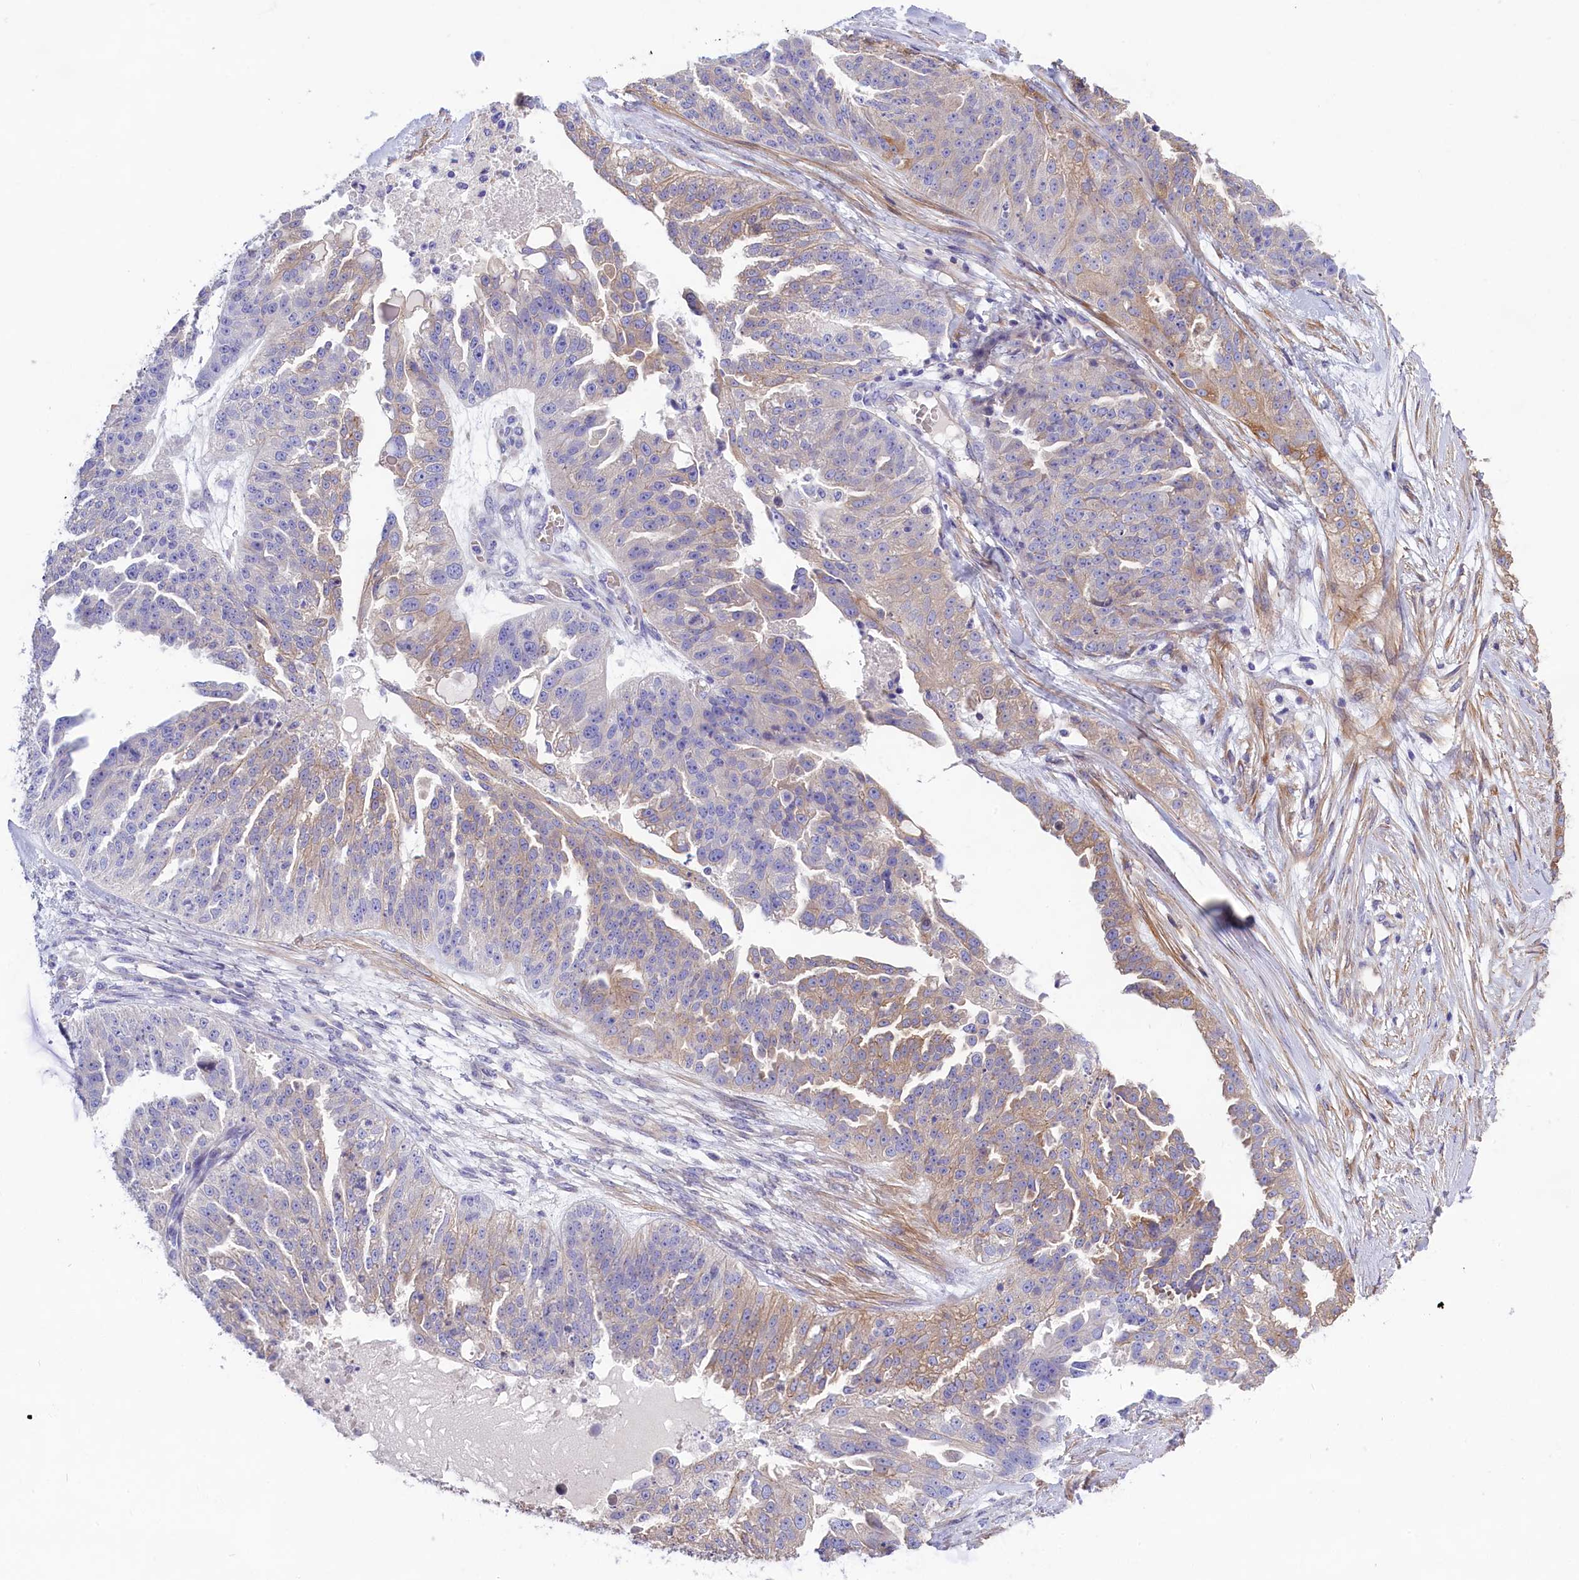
{"staining": {"intensity": "weak", "quantity": "<25%", "location": "cytoplasmic/membranous"}, "tissue": "ovarian cancer", "cell_type": "Tumor cells", "image_type": "cancer", "snomed": [{"axis": "morphology", "description": "Cystadenocarcinoma, serous, NOS"}, {"axis": "topography", "description": "Ovary"}], "caption": "Image shows no significant protein expression in tumor cells of ovarian serous cystadenocarcinoma. (DAB IHC with hematoxylin counter stain).", "gene": "PPP1R13L", "patient": {"sex": "female", "age": 58}}